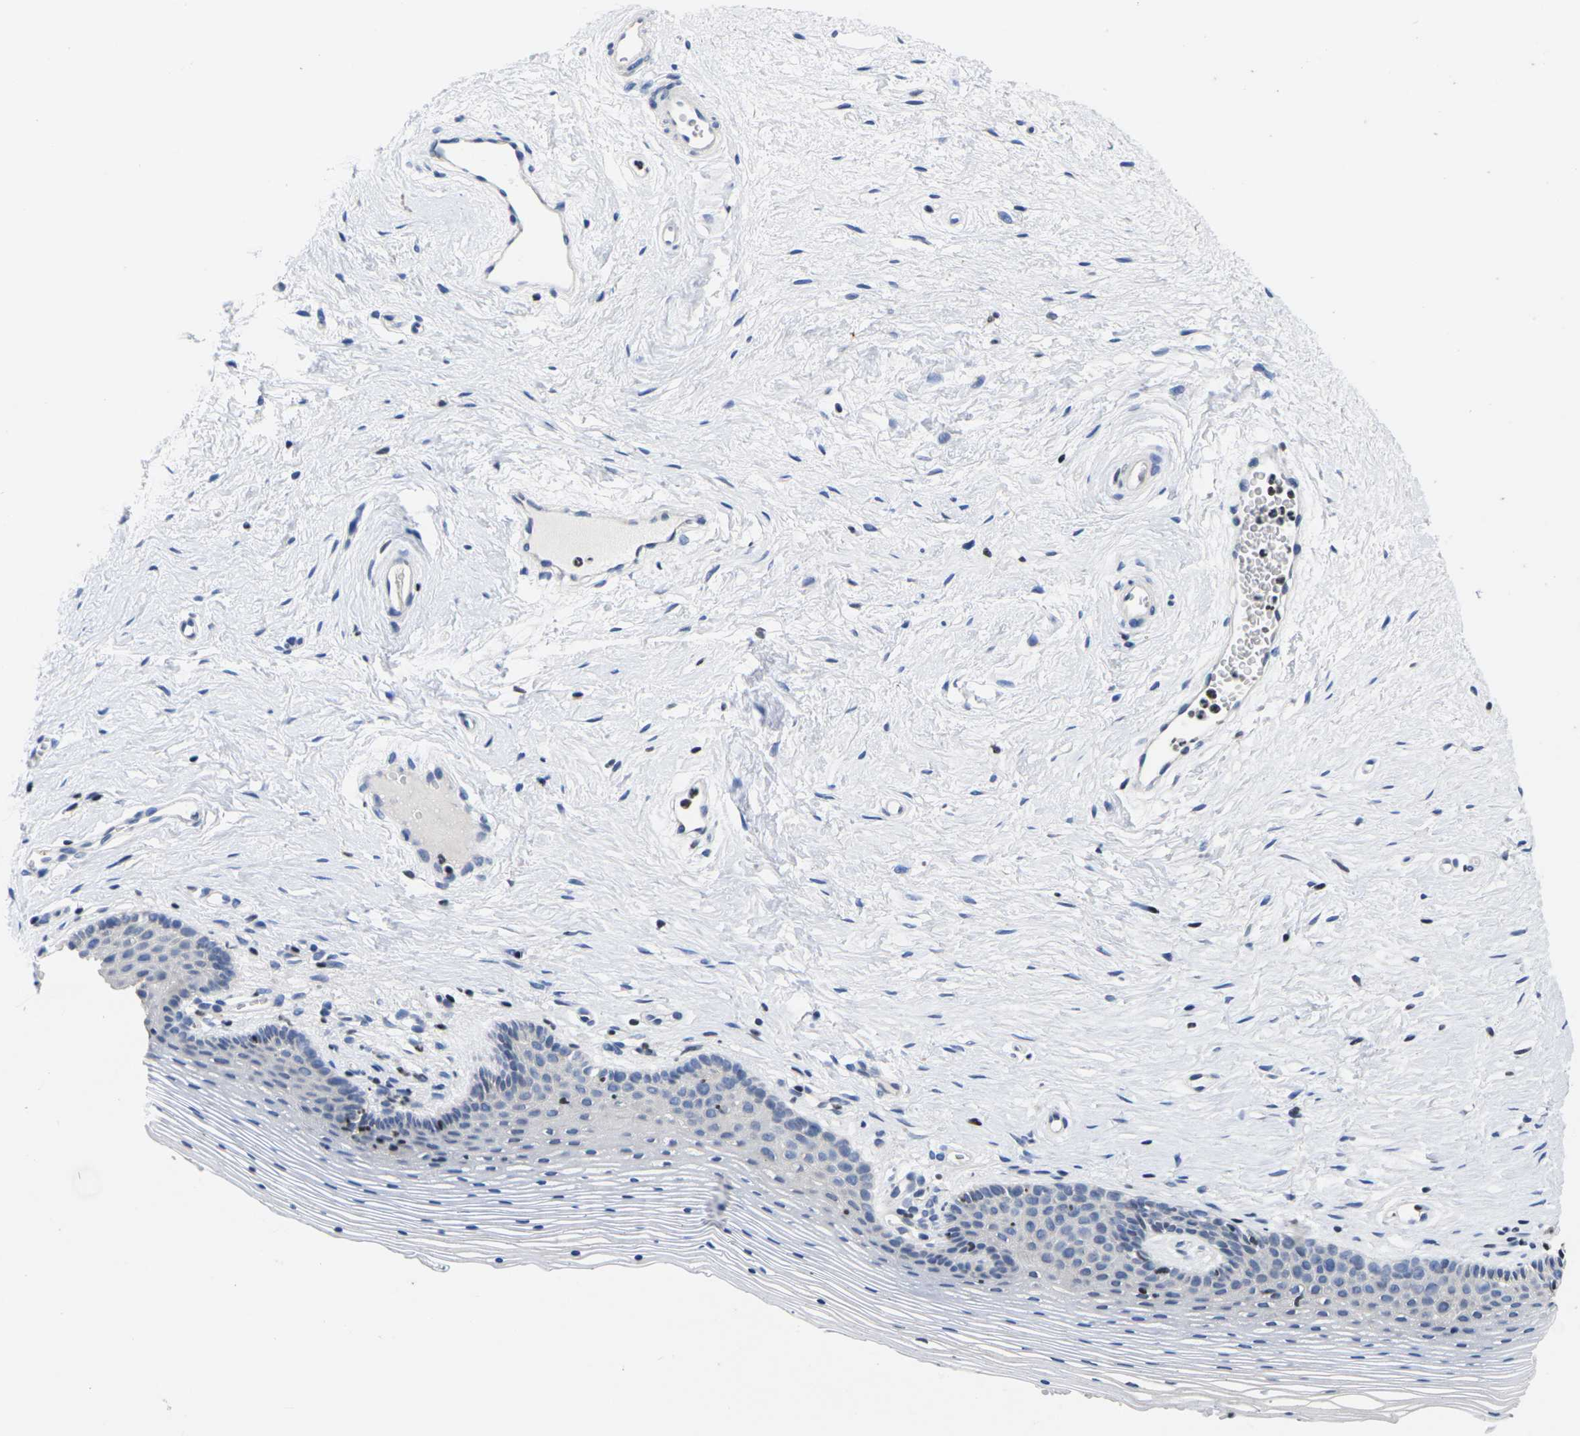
{"staining": {"intensity": "negative", "quantity": "none", "location": "none"}, "tissue": "vagina", "cell_type": "Squamous epithelial cells", "image_type": "normal", "snomed": [{"axis": "morphology", "description": "Normal tissue, NOS"}, {"axis": "topography", "description": "Vagina"}], "caption": "This is an IHC image of unremarkable vagina. There is no staining in squamous epithelial cells.", "gene": "IKZF1", "patient": {"sex": "female", "age": 32}}